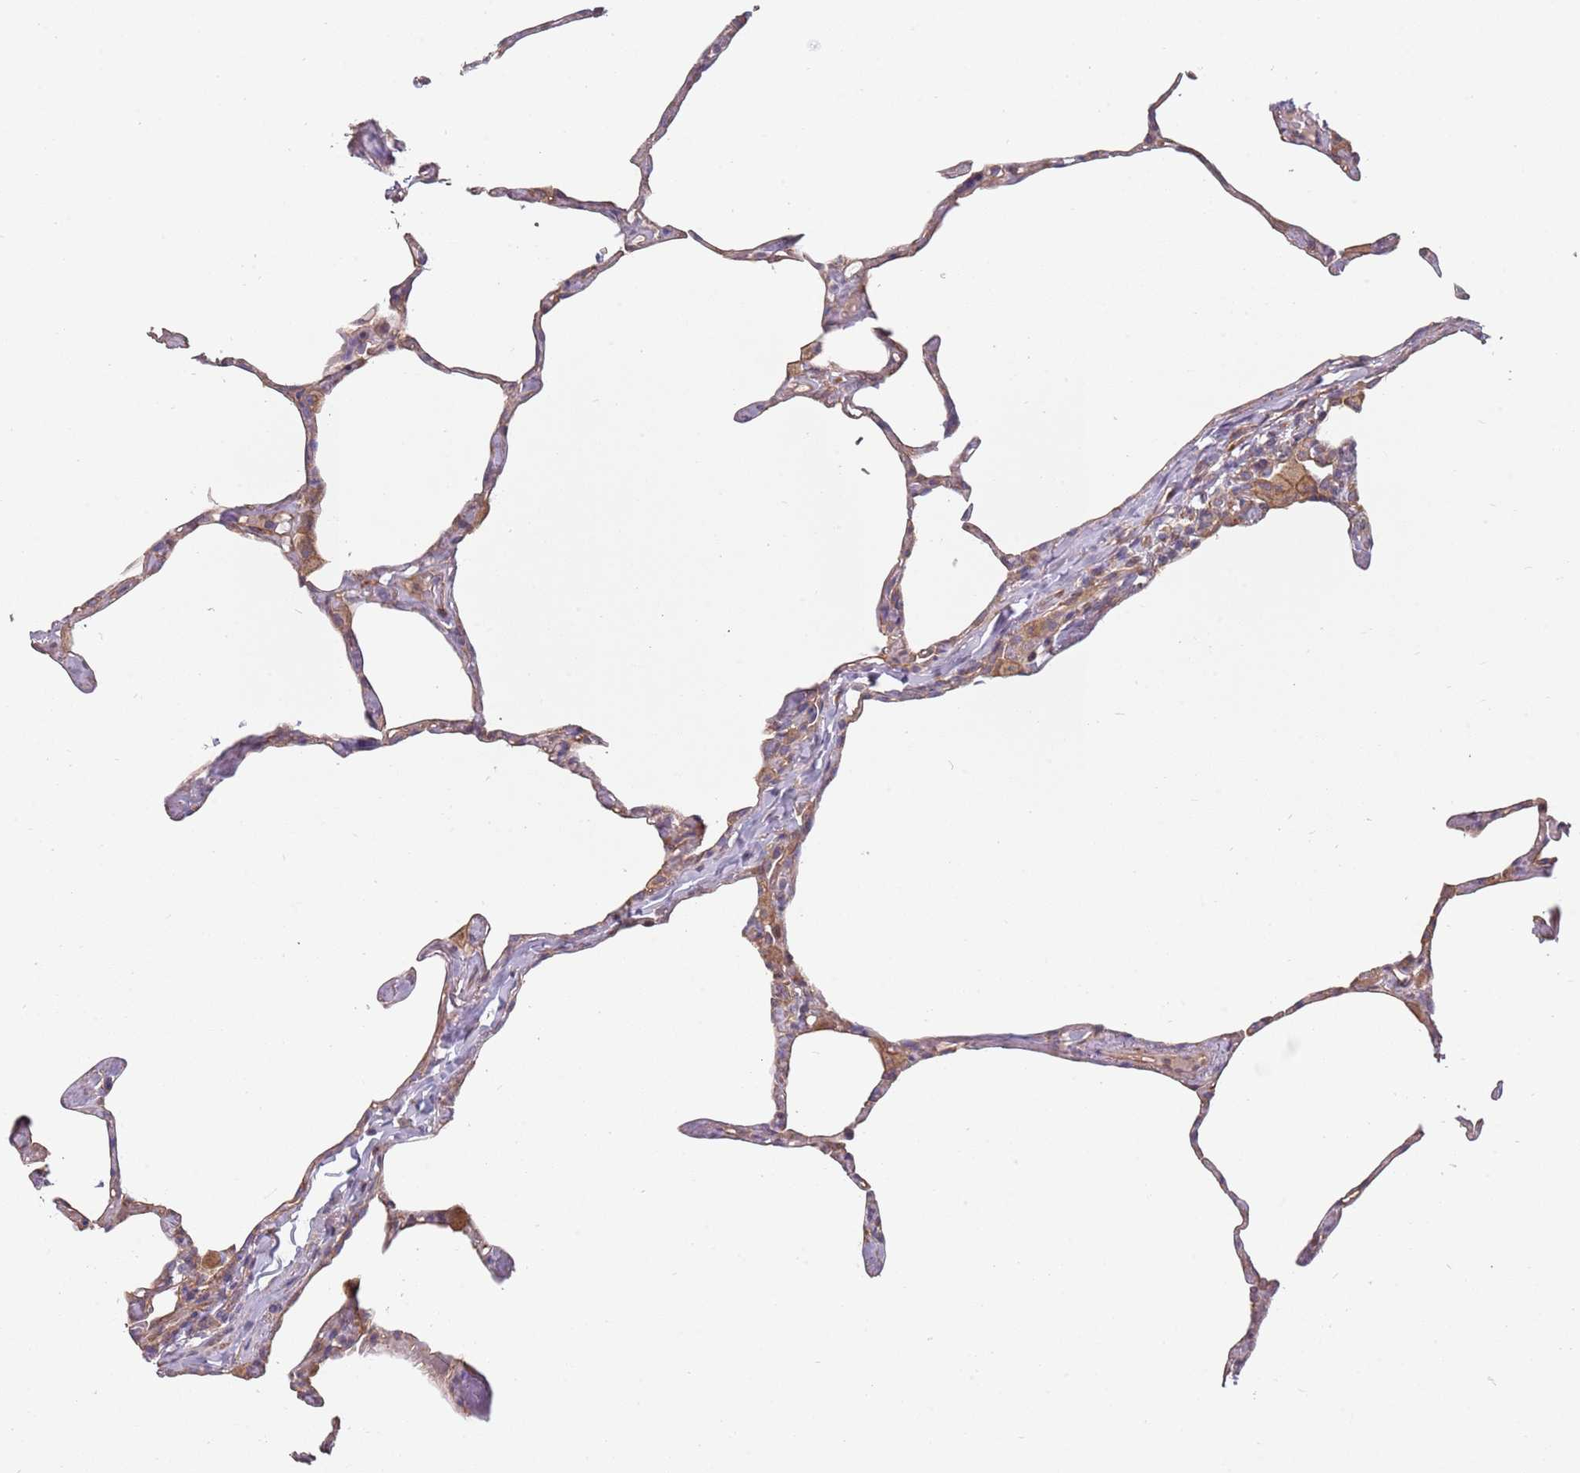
{"staining": {"intensity": "moderate", "quantity": "25%-75%", "location": "cytoplasmic/membranous"}, "tissue": "lung", "cell_type": "Alveolar cells", "image_type": "normal", "snomed": [{"axis": "morphology", "description": "Normal tissue, NOS"}, {"axis": "topography", "description": "Lung"}], "caption": "Alveolar cells show medium levels of moderate cytoplasmic/membranous staining in about 25%-75% of cells in unremarkable human lung.", "gene": "SPDL1", "patient": {"sex": "male", "age": 65}}